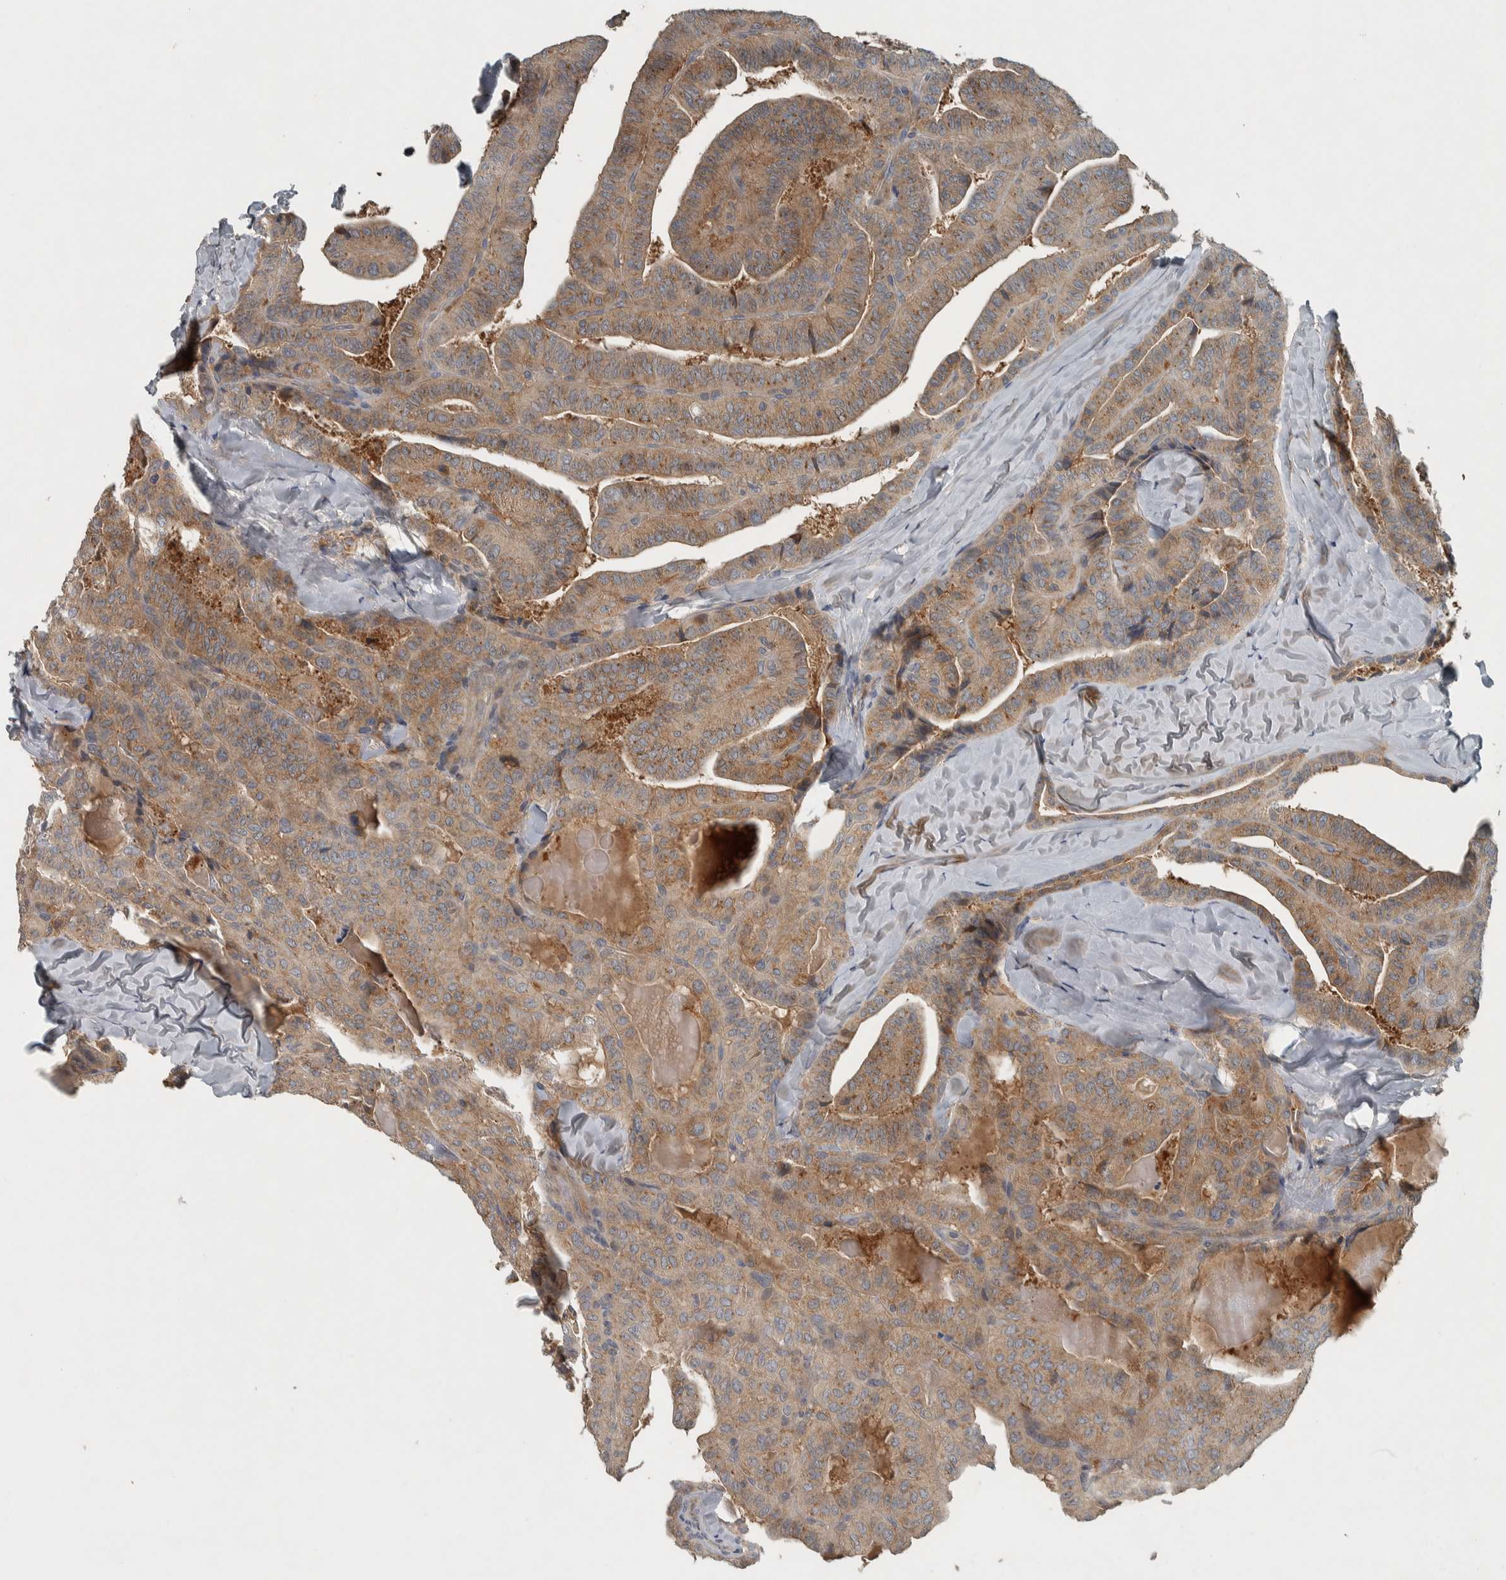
{"staining": {"intensity": "moderate", "quantity": ">75%", "location": "cytoplasmic/membranous"}, "tissue": "thyroid cancer", "cell_type": "Tumor cells", "image_type": "cancer", "snomed": [{"axis": "morphology", "description": "Papillary adenocarcinoma, NOS"}, {"axis": "topography", "description": "Thyroid gland"}], "caption": "This is an image of IHC staining of papillary adenocarcinoma (thyroid), which shows moderate expression in the cytoplasmic/membranous of tumor cells.", "gene": "CLCN2", "patient": {"sex": "male", "age": 77}}